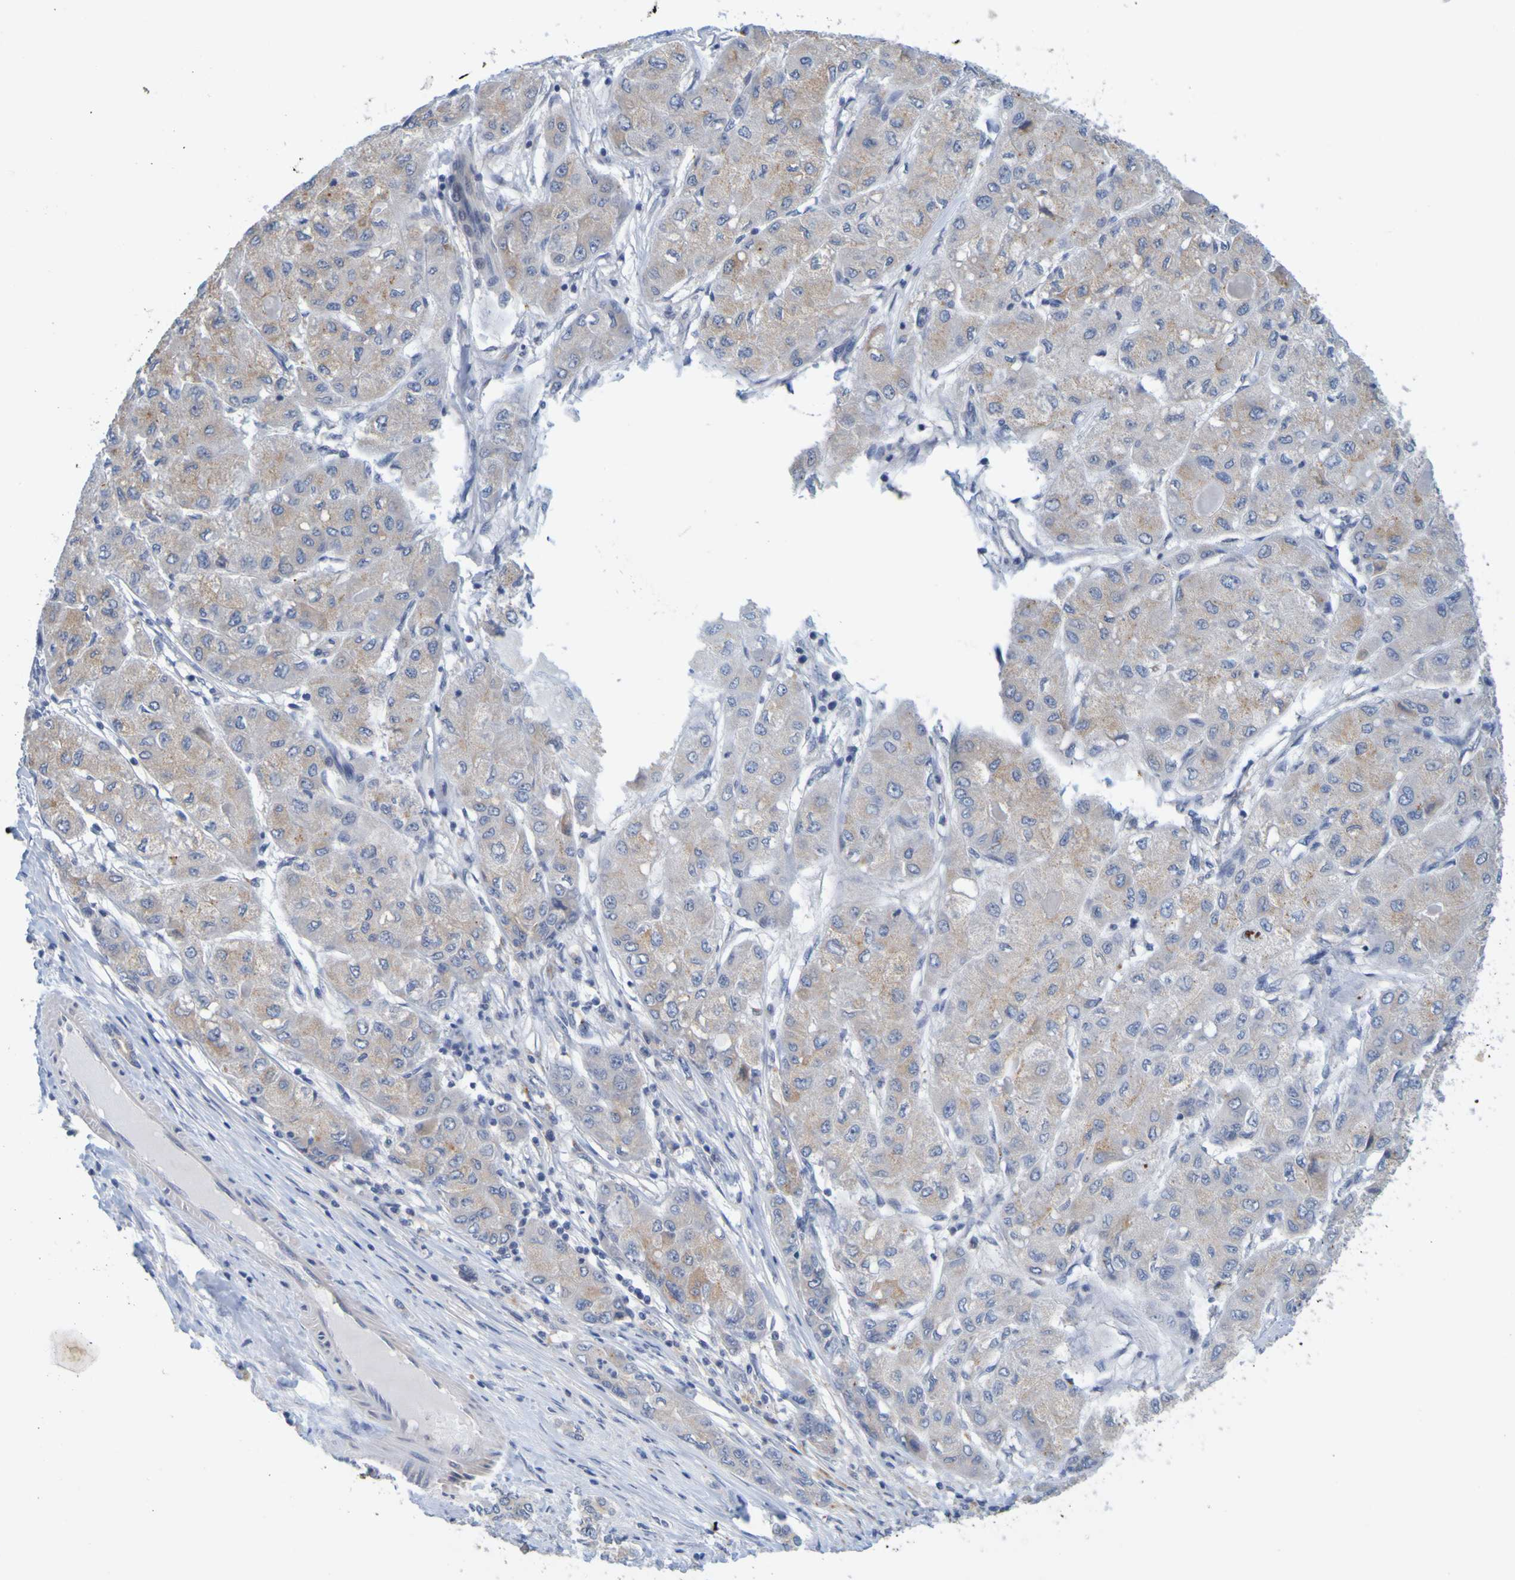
{"staining": {"intensity": "weak", "quantity": "<25%", "location": "cytoplasmic/membranous"}, "tissue": "liver cancer", "cell_type": "Tumor cells", "image_type": "cancer", "snomed": [{"axis": "morphology", "description": "Carcinoma, Hepatocellular, NOS"}, {"axis": "topography", "description": "Liver"}], "caption": "The IHC photomicrograph has no significant staining in tumor cells of liver cancer tissue.", "gene": "ENDOU", "patient": {"sex": "male", "age": 80}}